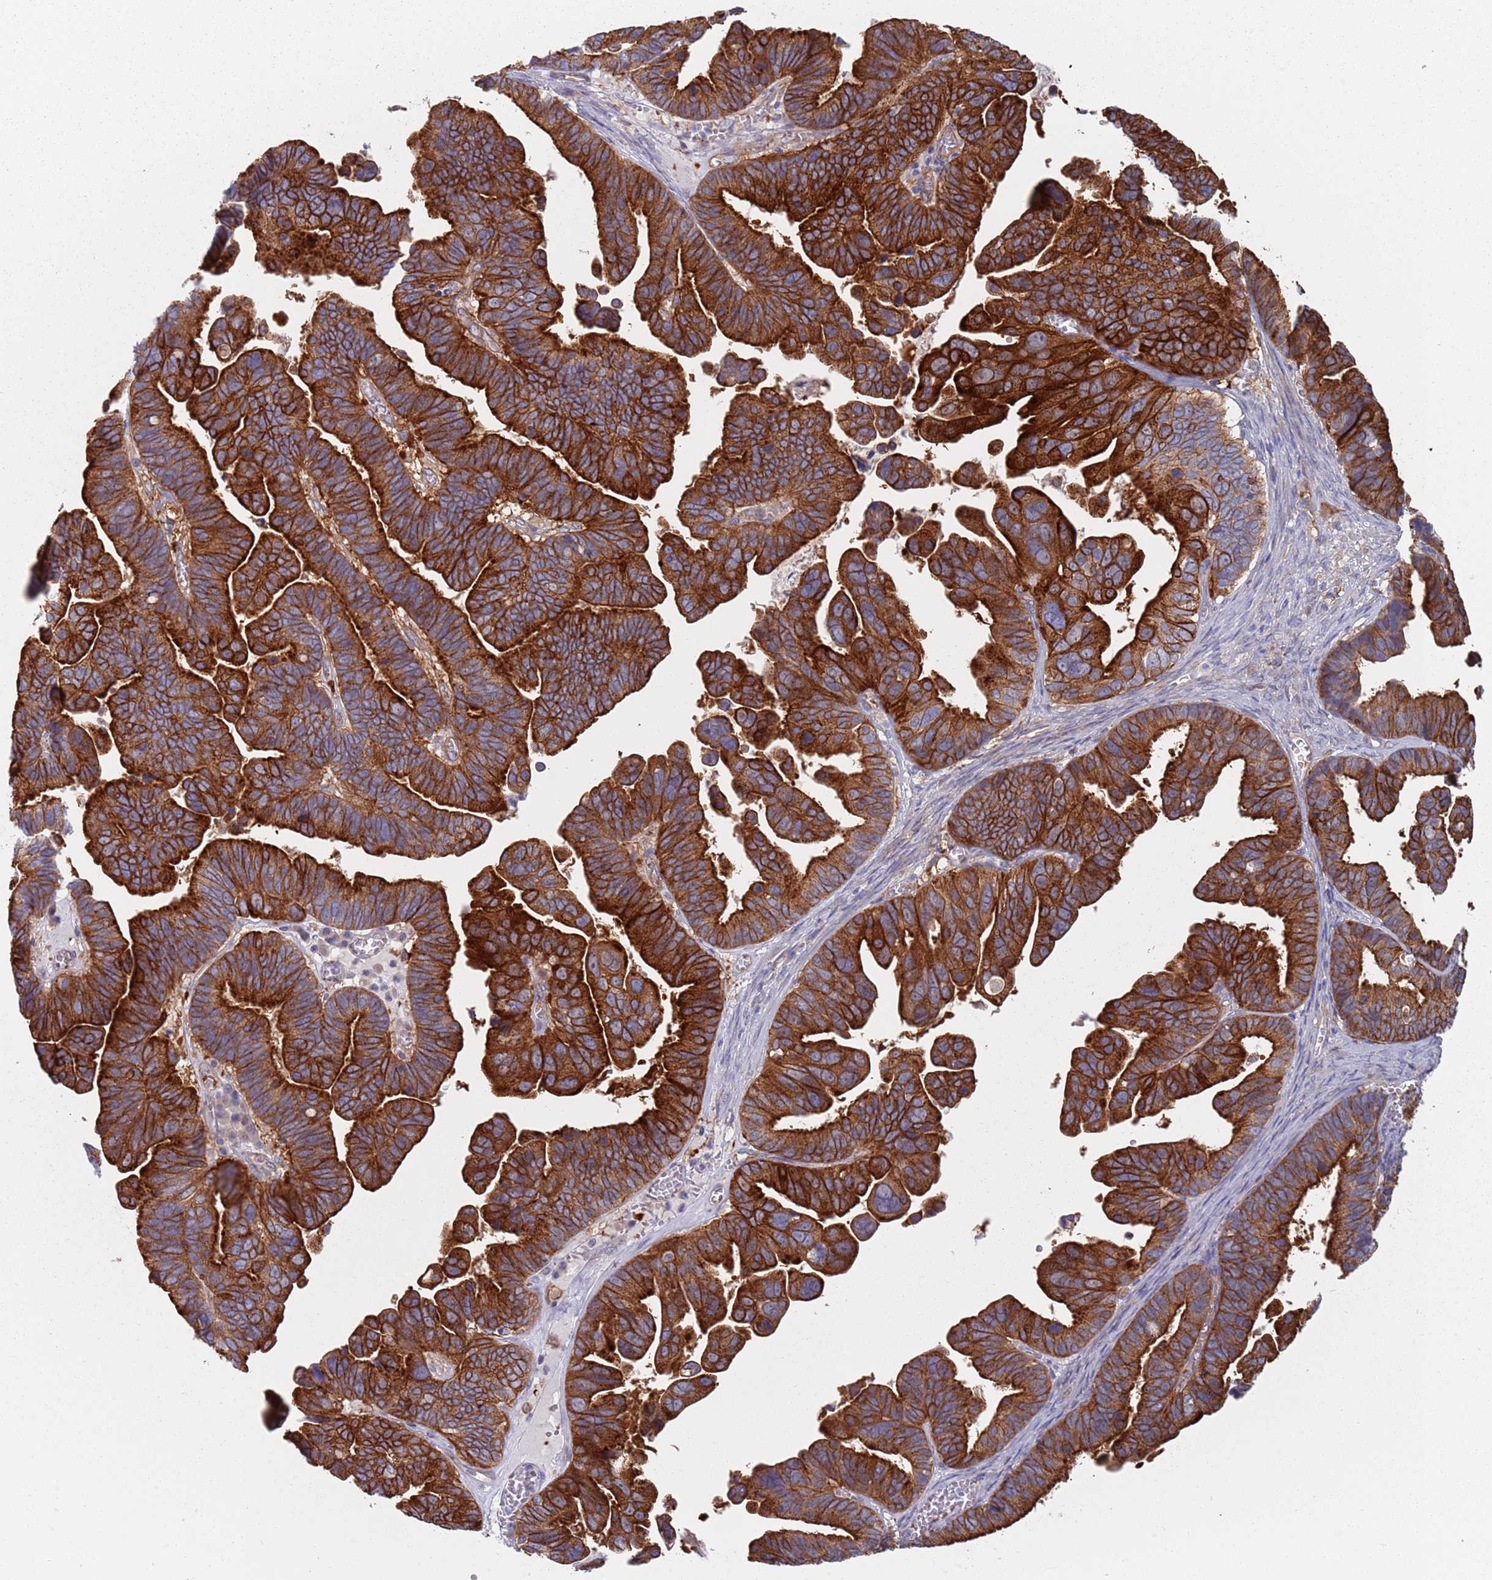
{"staining": {"intensity": "strong", "quantity": ">75%", "location": "cytoplasmic/membranous"}, "tissue": "ovarian cancer", "cell_type": "Tumor cells", "image_type": "cancer", "snomed": [{"axis": "morphology", "description": "Cystadenocarcinoma, serous, NOS"}, {"axis": "topography", "description": "Ovary"}], "caption": "Immunohistochemical staining of serous cystadenocarcinoma (ovarian) displays high levels of strong cytoplasmic/membranous protein staining in about >75% of tumor cells.", "gene": "APPL2", "patient": {"sex": "female", "age": 56}}